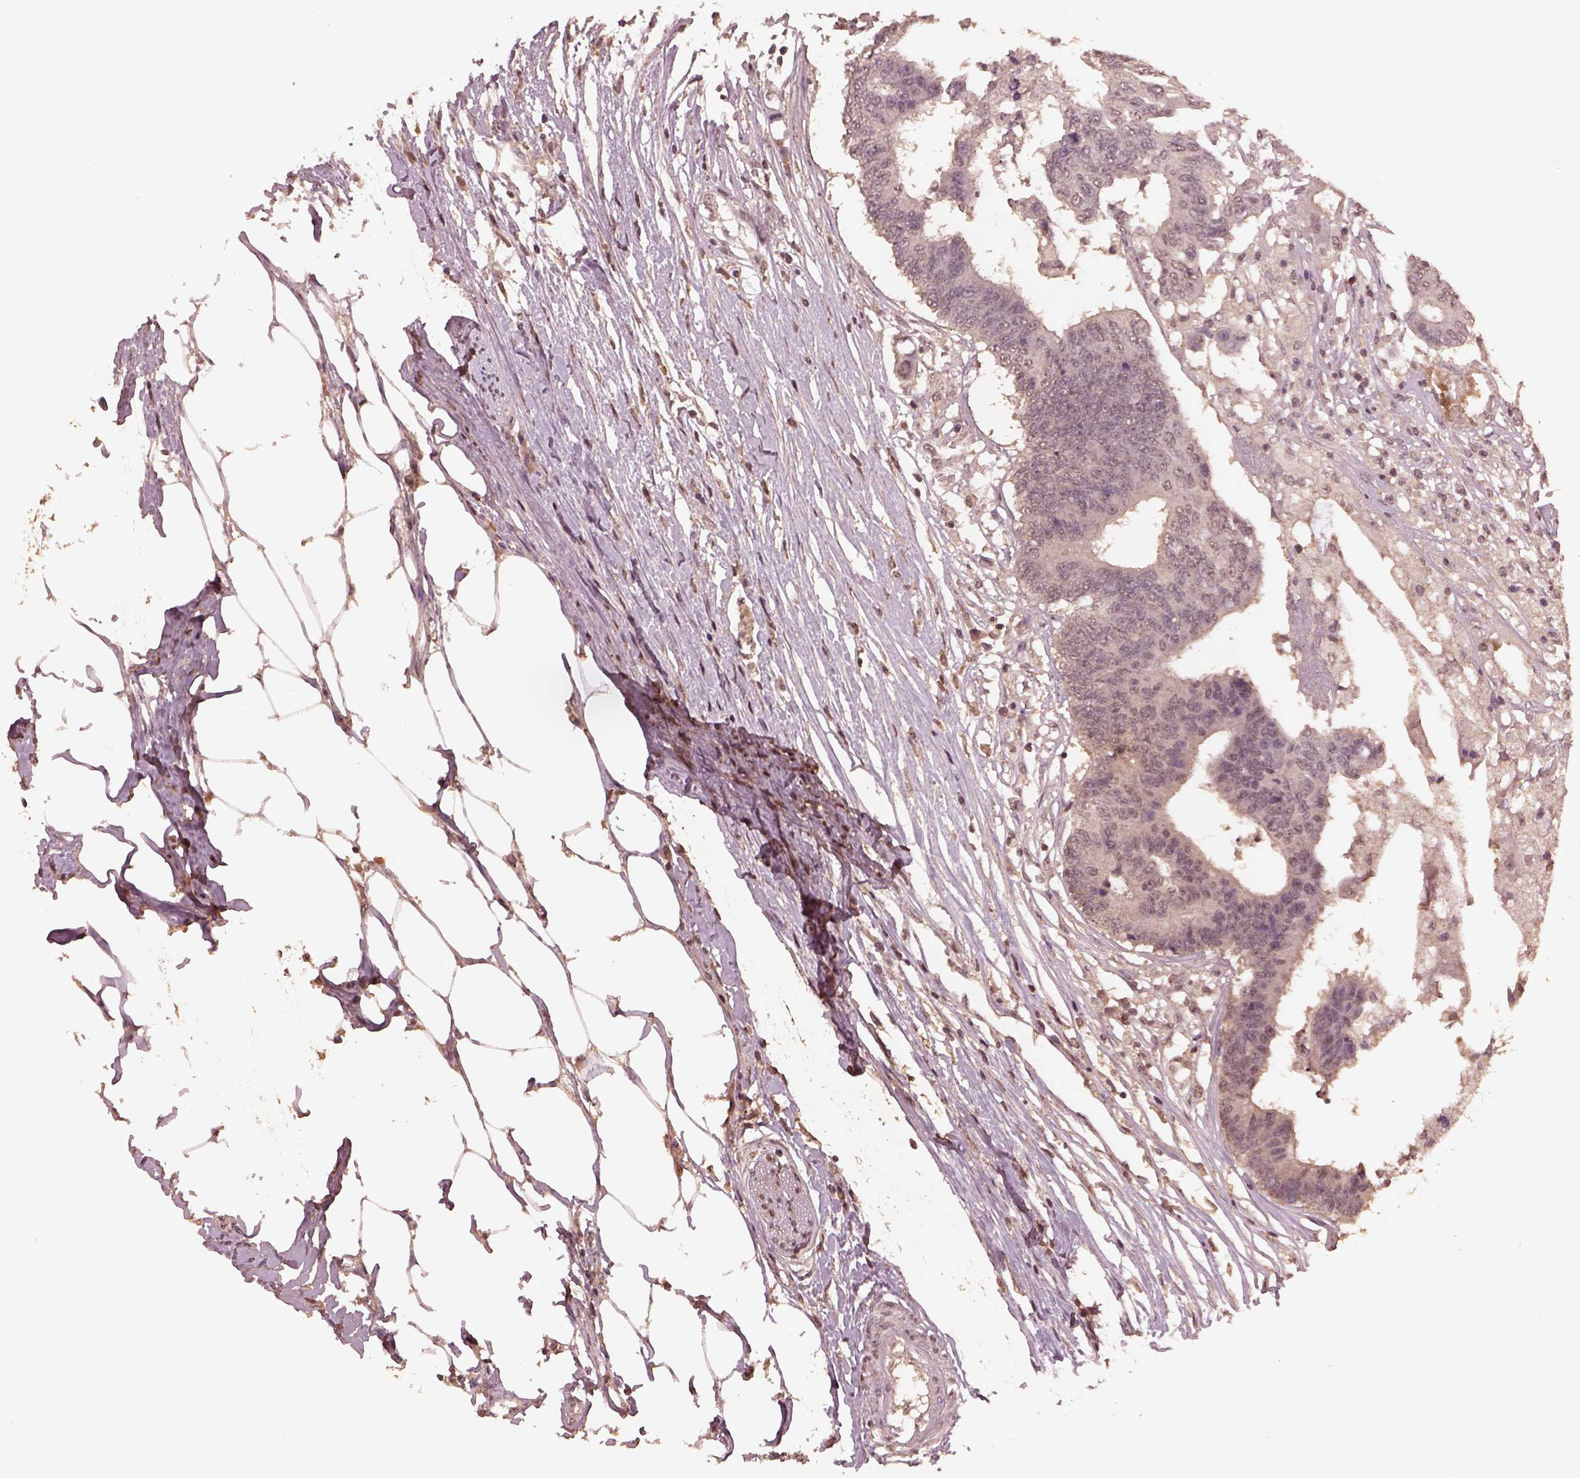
{"staining": {"intensity": "negative", "quantity": "none", "location": "none"}, "tissue": "colorectal cancer", "cell_type": "Tumor cells", "image_type": "cancer", "snomed": [{"axis": "morphology", "description": "Adenocarcinoma, NOS"}, {"axis": "topography", "description": "Colon"}], "caption": "Immunohistochemical staining of colorectal cancer (adenocarcinoma) exhibits no significant expression in tumor cells.", "gene": "CPT1C", "patient": {"sex": "female", "age": 48}}